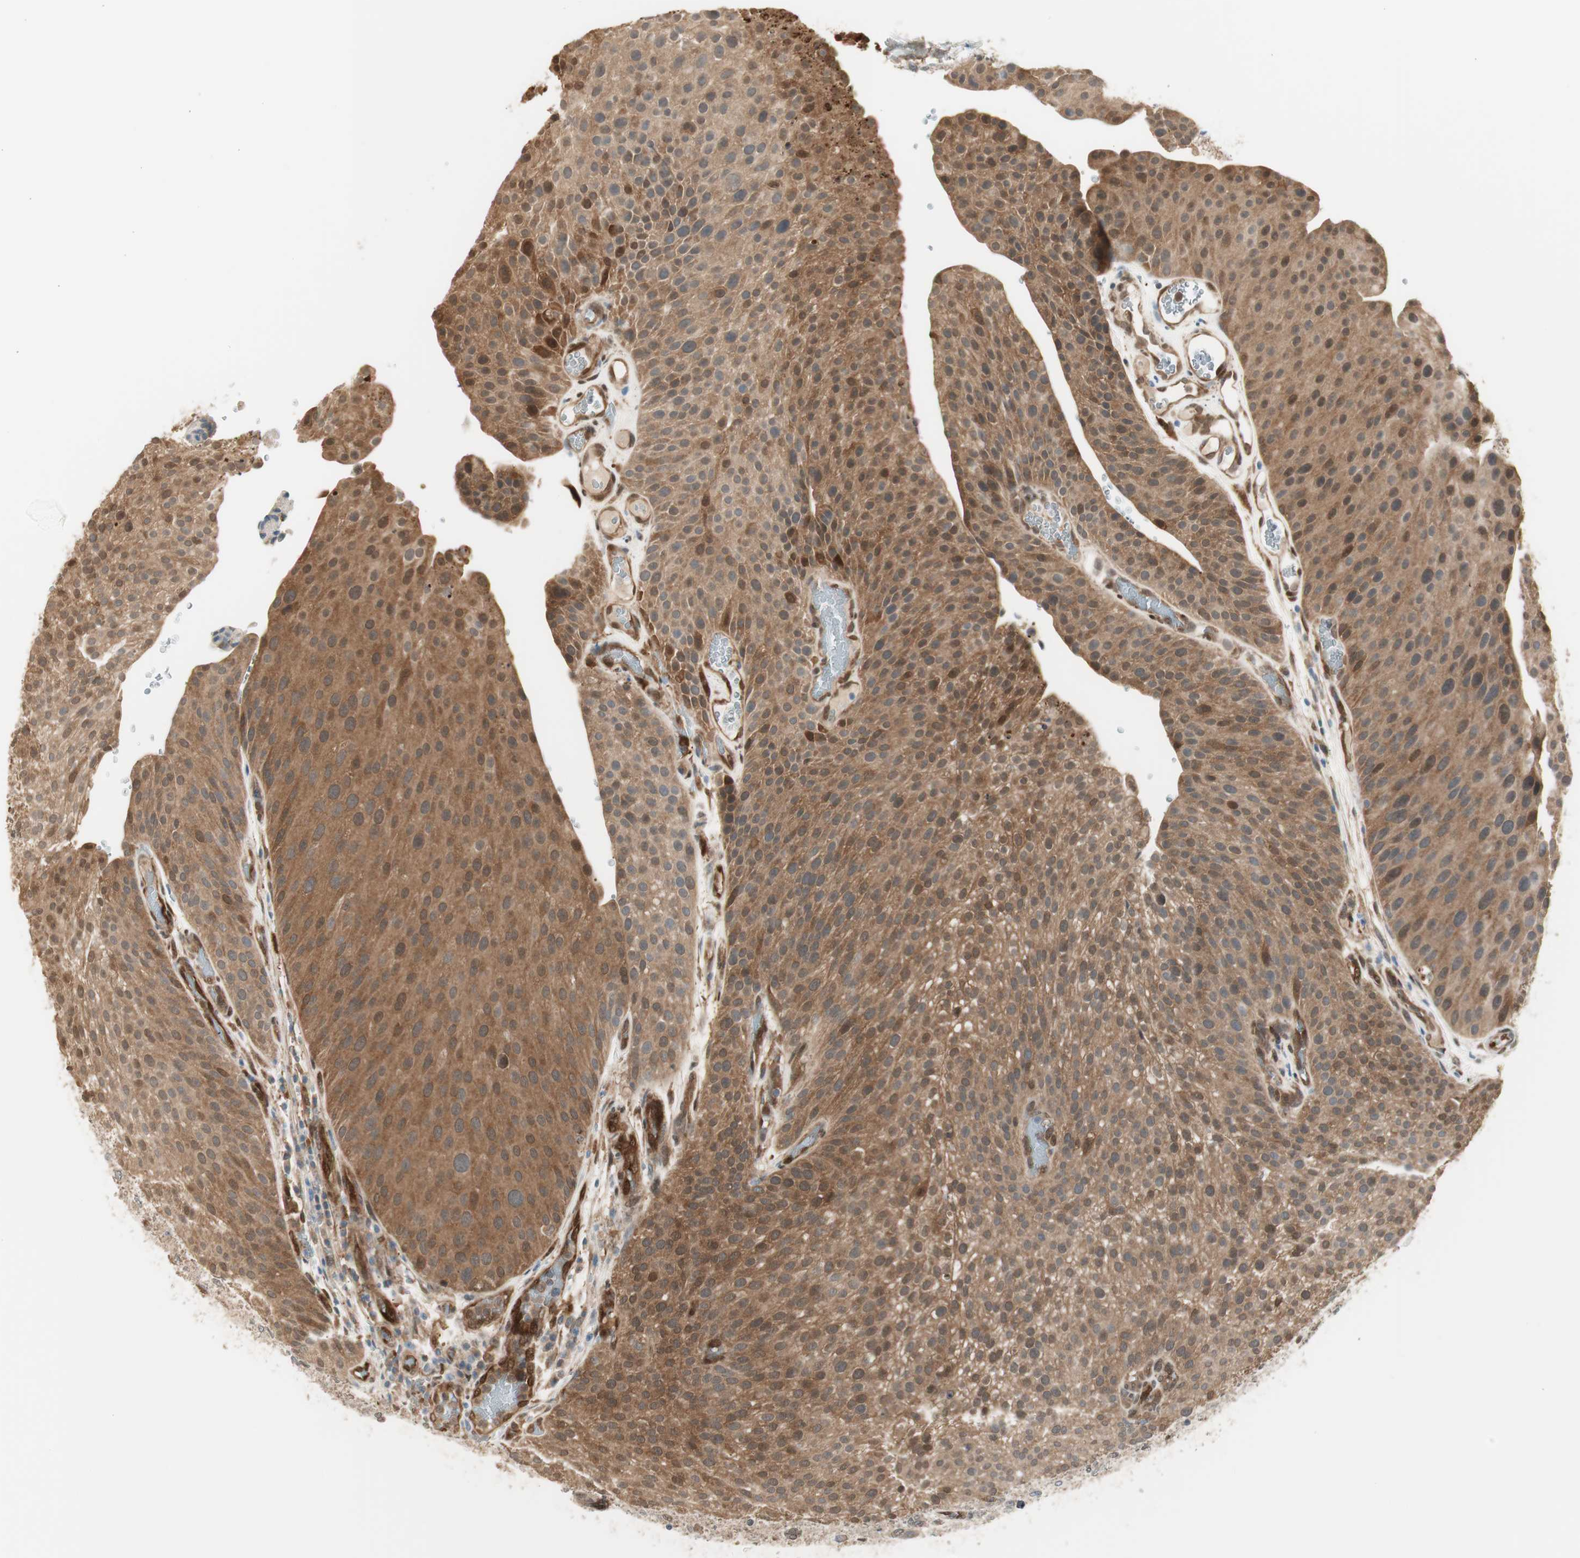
{"staining": {"intensity": "moderate", "quantity": ">75%", "location": "cytoplasmic/membranous"}, "tissue": "urothelial cancer", "cell_type": "Tumor cells", "image_type": "cancer", "snomed": [{"axis": "morphology", "description": "Urothelial carcinoma, Low grade"}, {"axis": "topography", "description": "Smooth muscle"}, {"axis": "topography", "description": "Urinary bladder"}], "caption": "This histopathology image shows IHC staining of human urothelial cancer, with medium moderate cytoplasmic/membranous positivity in about >75% of tumor cells.", "gene": "SERPINB6", "patient": {"sex": "male", "age": 60}}